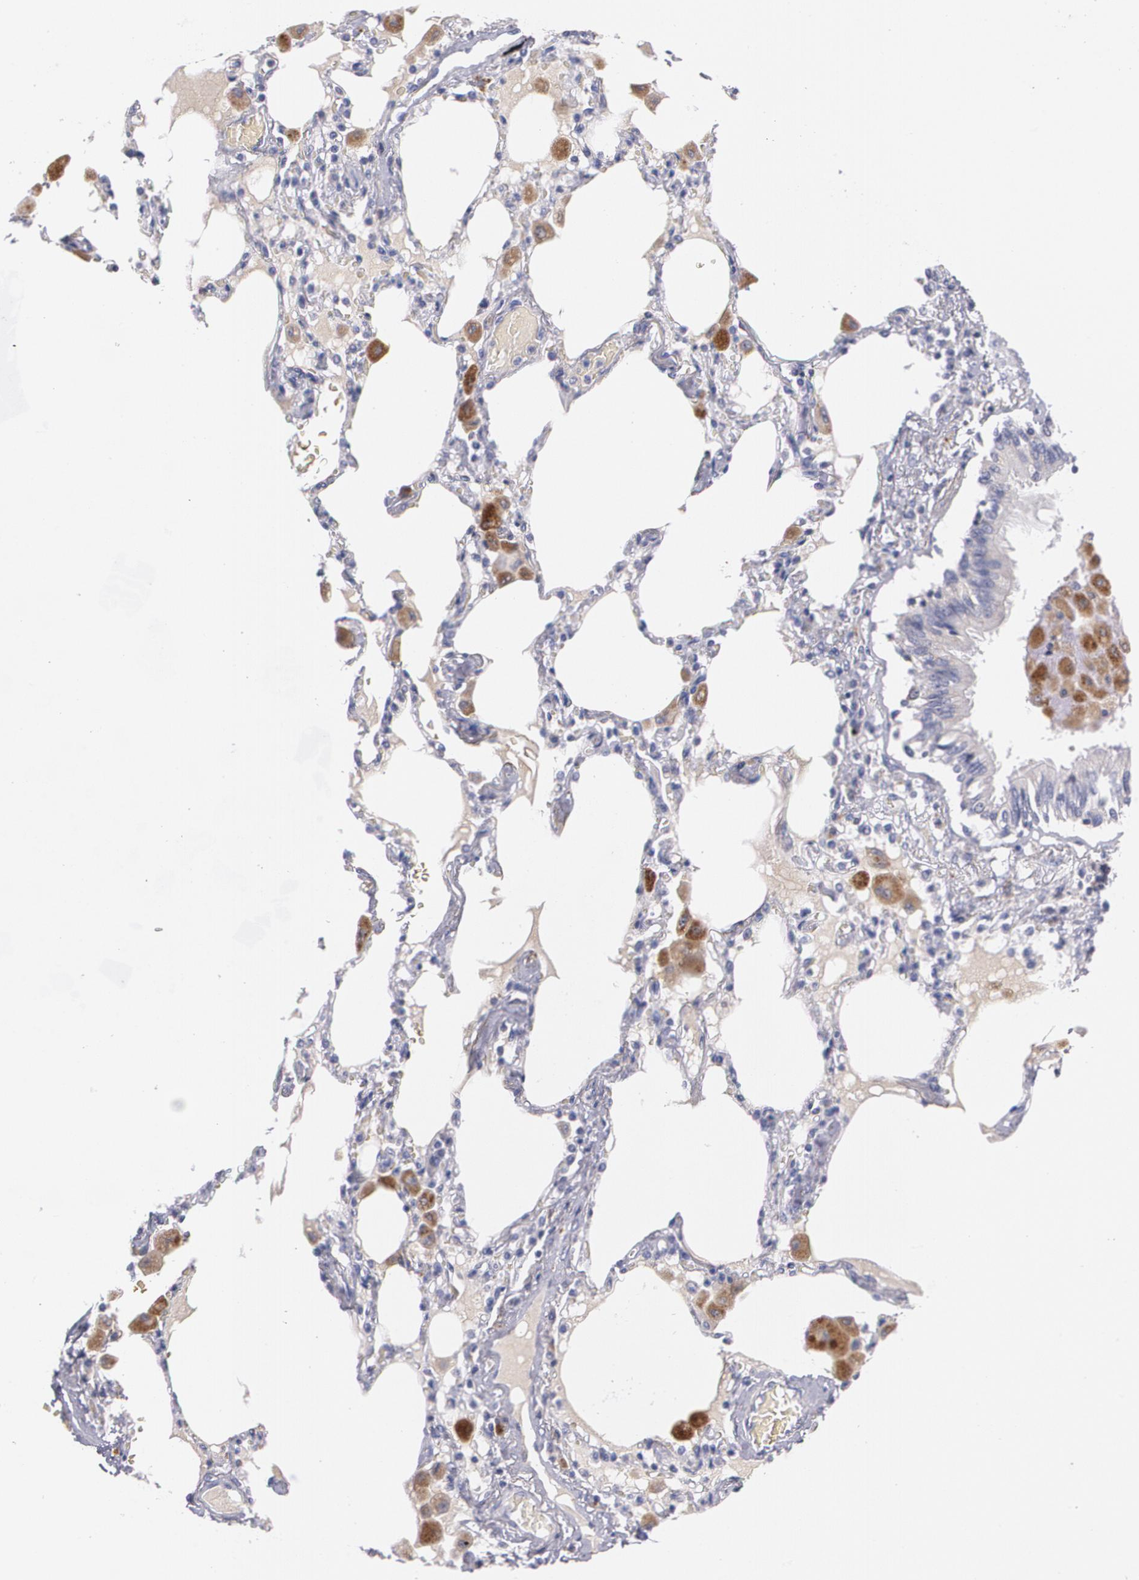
{"staining": {"intensity": "negative", "quantity": "none", "location": "none"}, "tissue": "bronchus", "cell_type": "Respiratory epithelial cells", "image_type": "normal", "snomed": [{"axis": "morphology", "description": "Normal tissue, NOS"}, {"axis": "morphology", "description": "Squamous cell carcinoma, NOS"}, {"axis": "topography", "description": "Bronchus"}, {"axis": "topography", "description": "Lung"}], "caption": "Micrograph shows no protein expression in respiratory epithelial cells of normal bronchus.", "gene": "HMMR", "patient": {"sex": "female", "age": 47}}